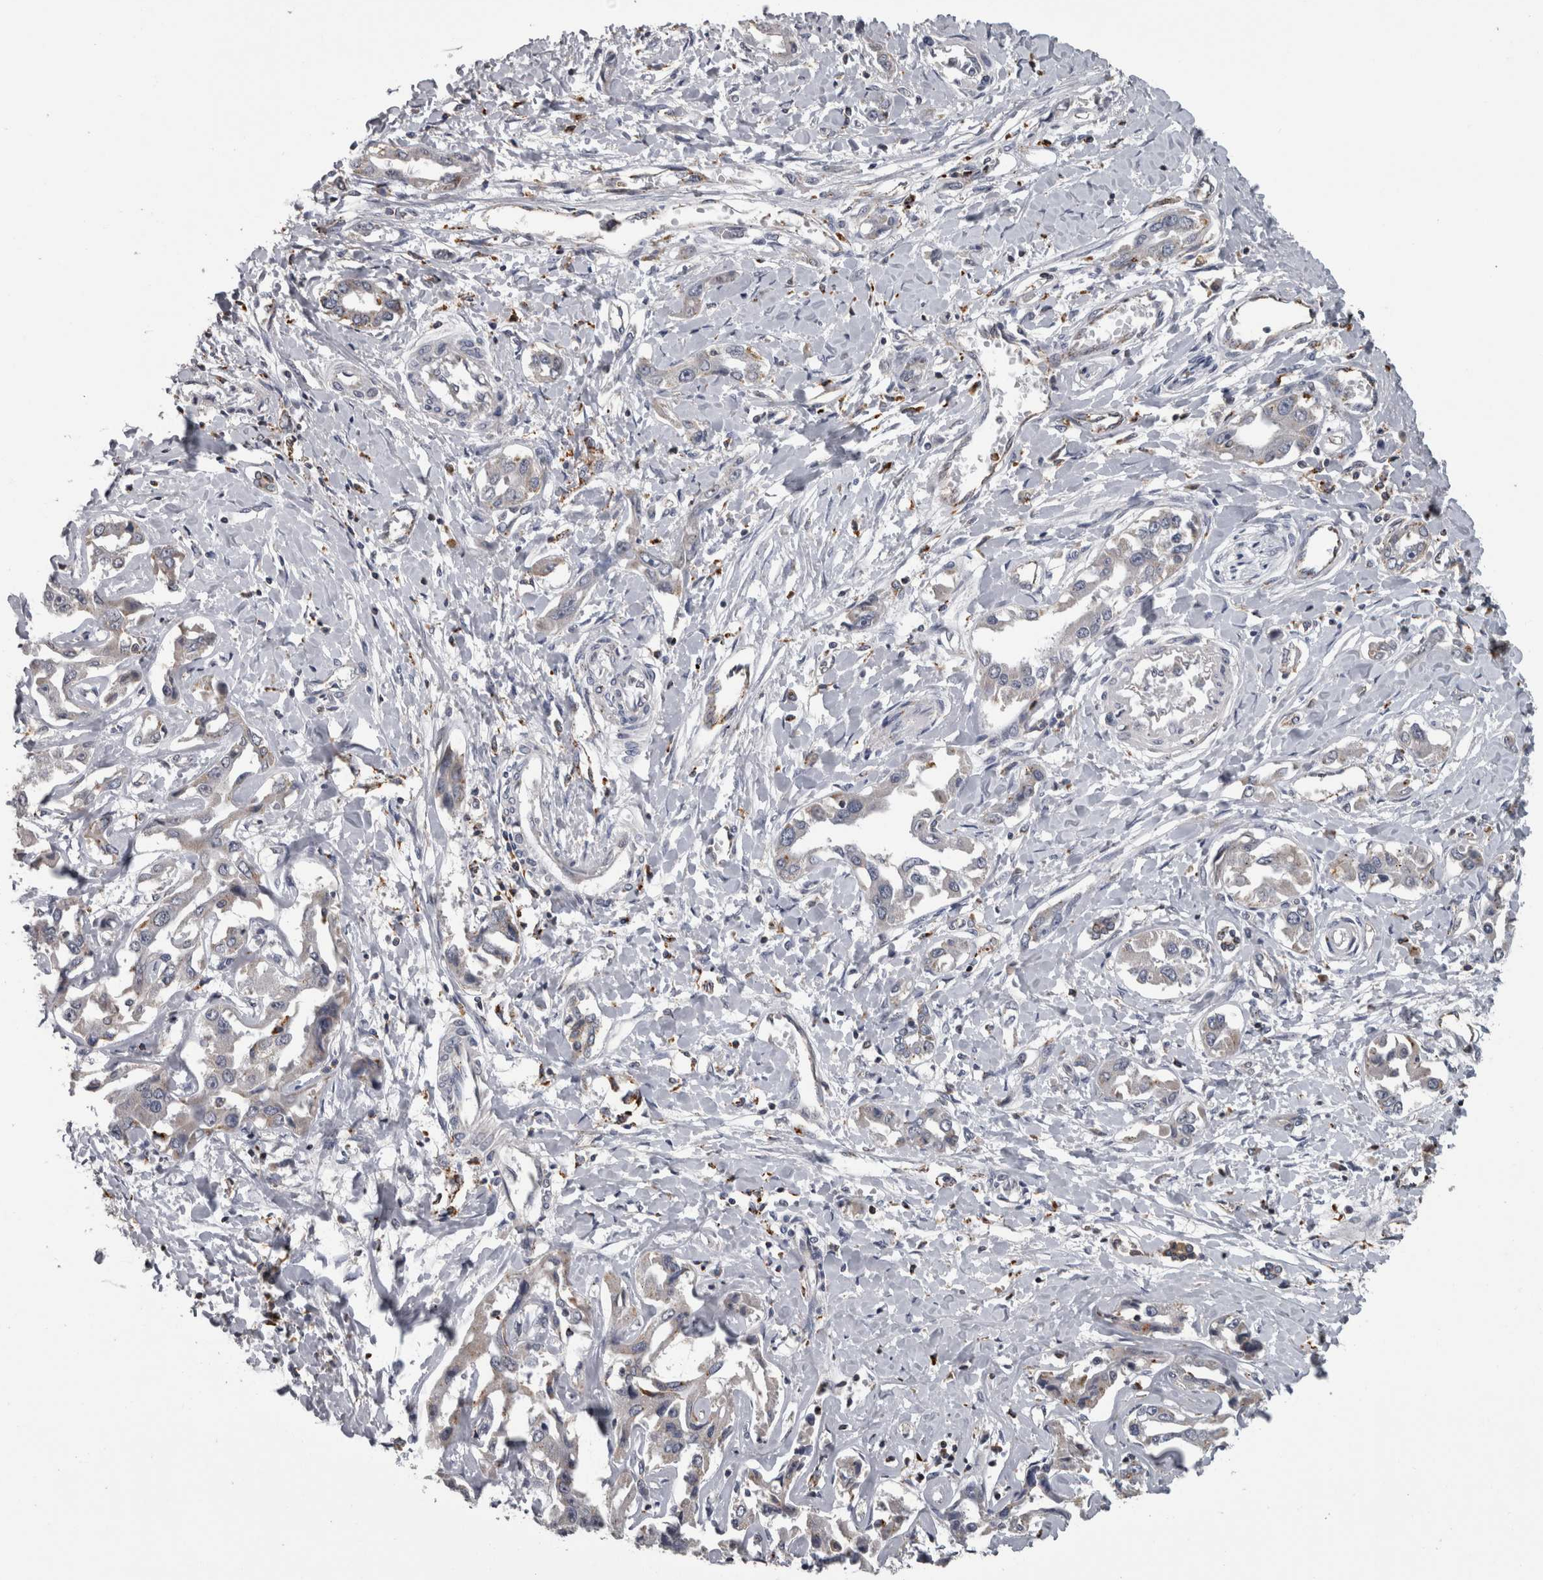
{"staining": {"intensity": "negative", "quantity": "none", "location": "none"}, "tissue": "liver cancer", "cell_type": "Tumor cells", "image_type": "cancer", "snomed": [{"axis": "morphology", "description": "Cholangiocarcinoma"}, {"axis": "topography", "description": "Liver"}], "caption": "Immunohistochemical staining of liver cancer (cholangiocarcinoma) shows no significant expression in tumor cells. (Stains: DAB (3,3'-diaminobenzidine) immunohistochemistry with hematoxylin counter stain, Microscopy: brightfield microscopy at high magnification).", "gene": "NAAA", "patient": {"sex": "male", "age": 59}}